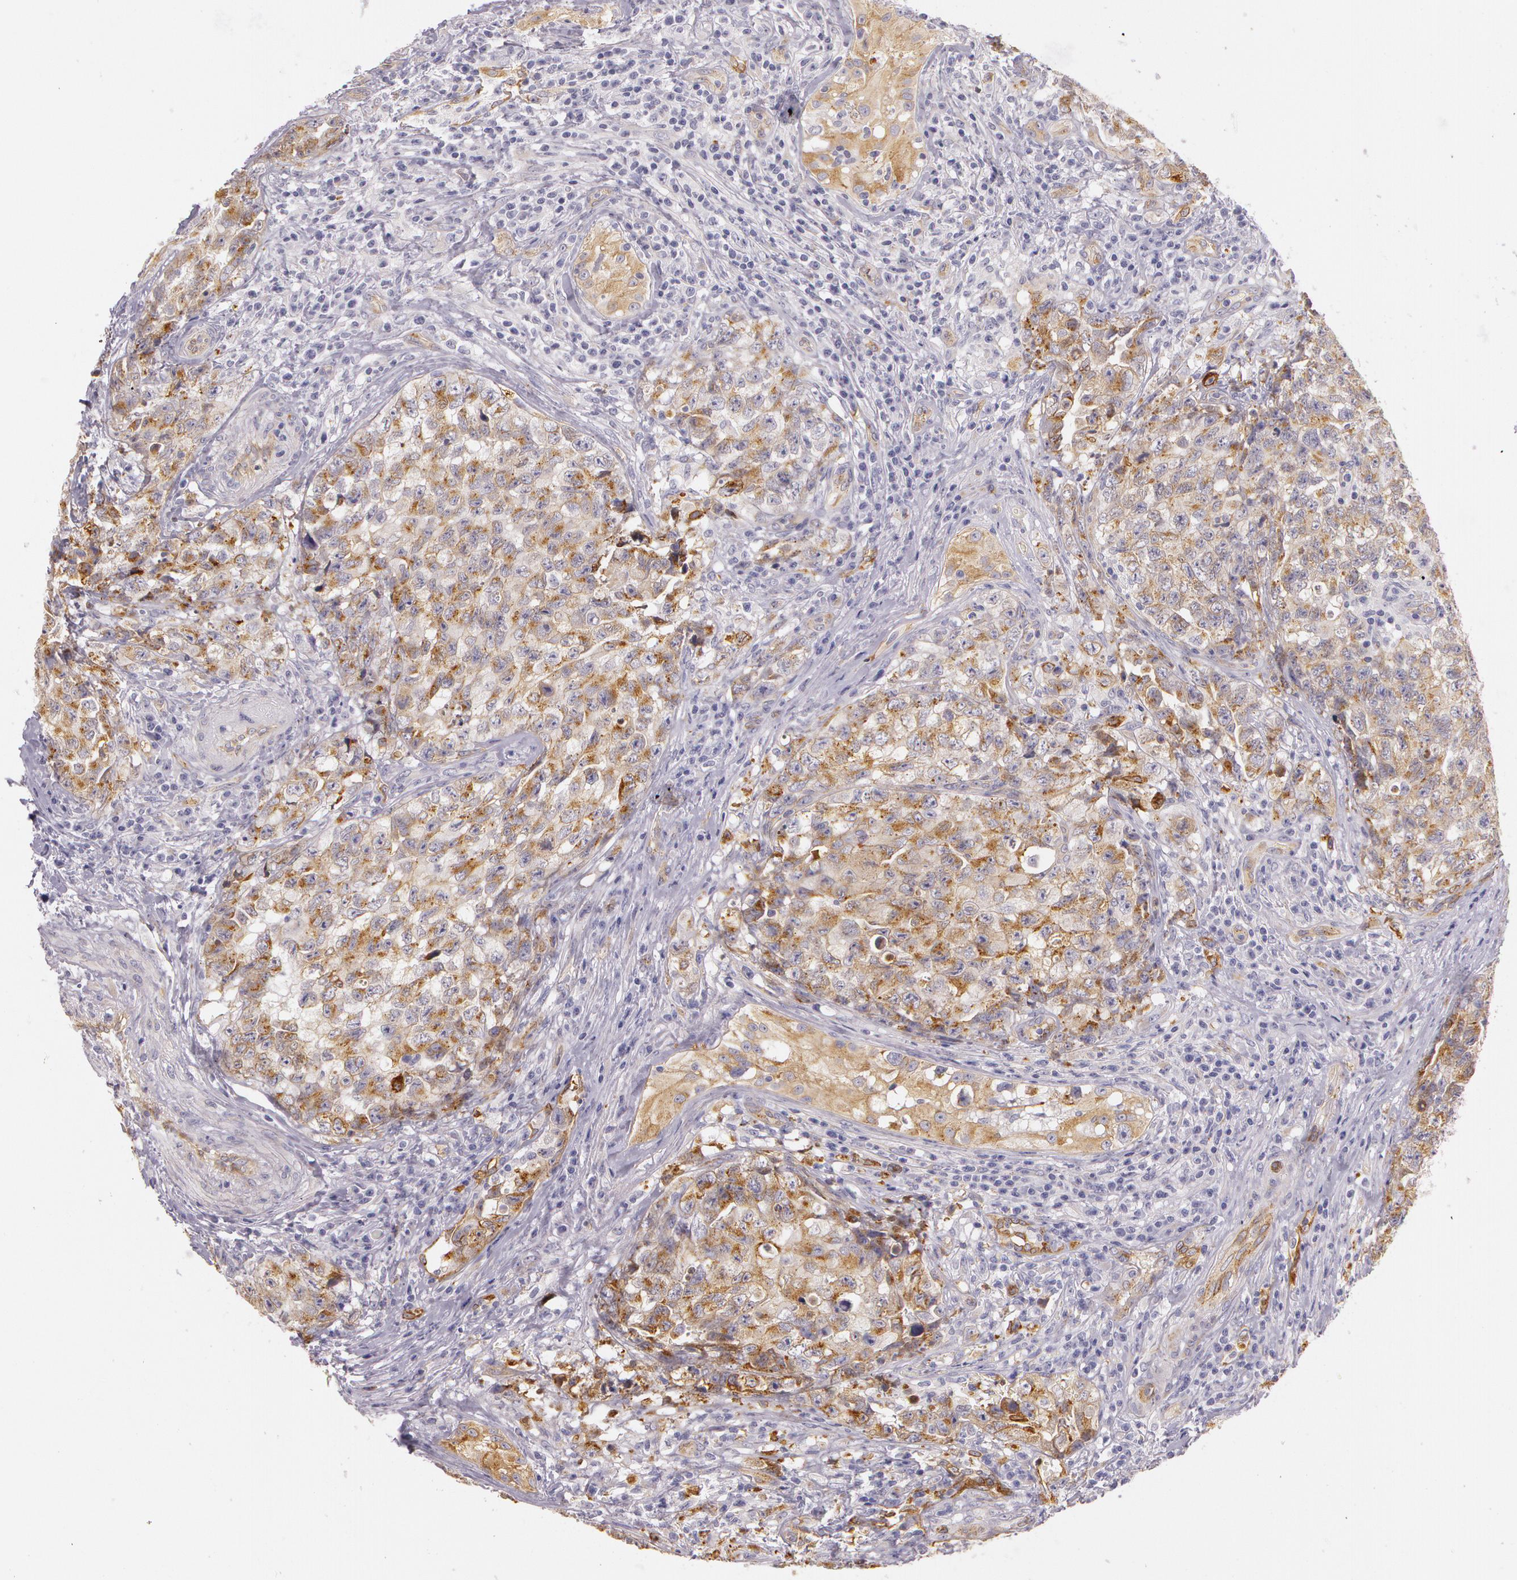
{"staining": {"intensity": "strong", "quantity": "25%-75%", "location": "cytoplasmic/membranous"}, "tissue": "testis cancer", "cell_type": "Tumor cells", "image_type": "cancer", "snomed": [{"axis": "morphology", "description": "Carcinoma, Embryonal, NOS"}, {"axis": "topography", "description": "Testis"}], "caption": "An image of testis embryonal carcinoma stained for a protein demonstrates strong cytoplasmic/membranous brown staining in tumor cells. Immunohistochemistry stains the protein of interest in brown and the nuclei are stained blue.", "gene": "APP", "patient": {"sex": "male", "age": 31}}